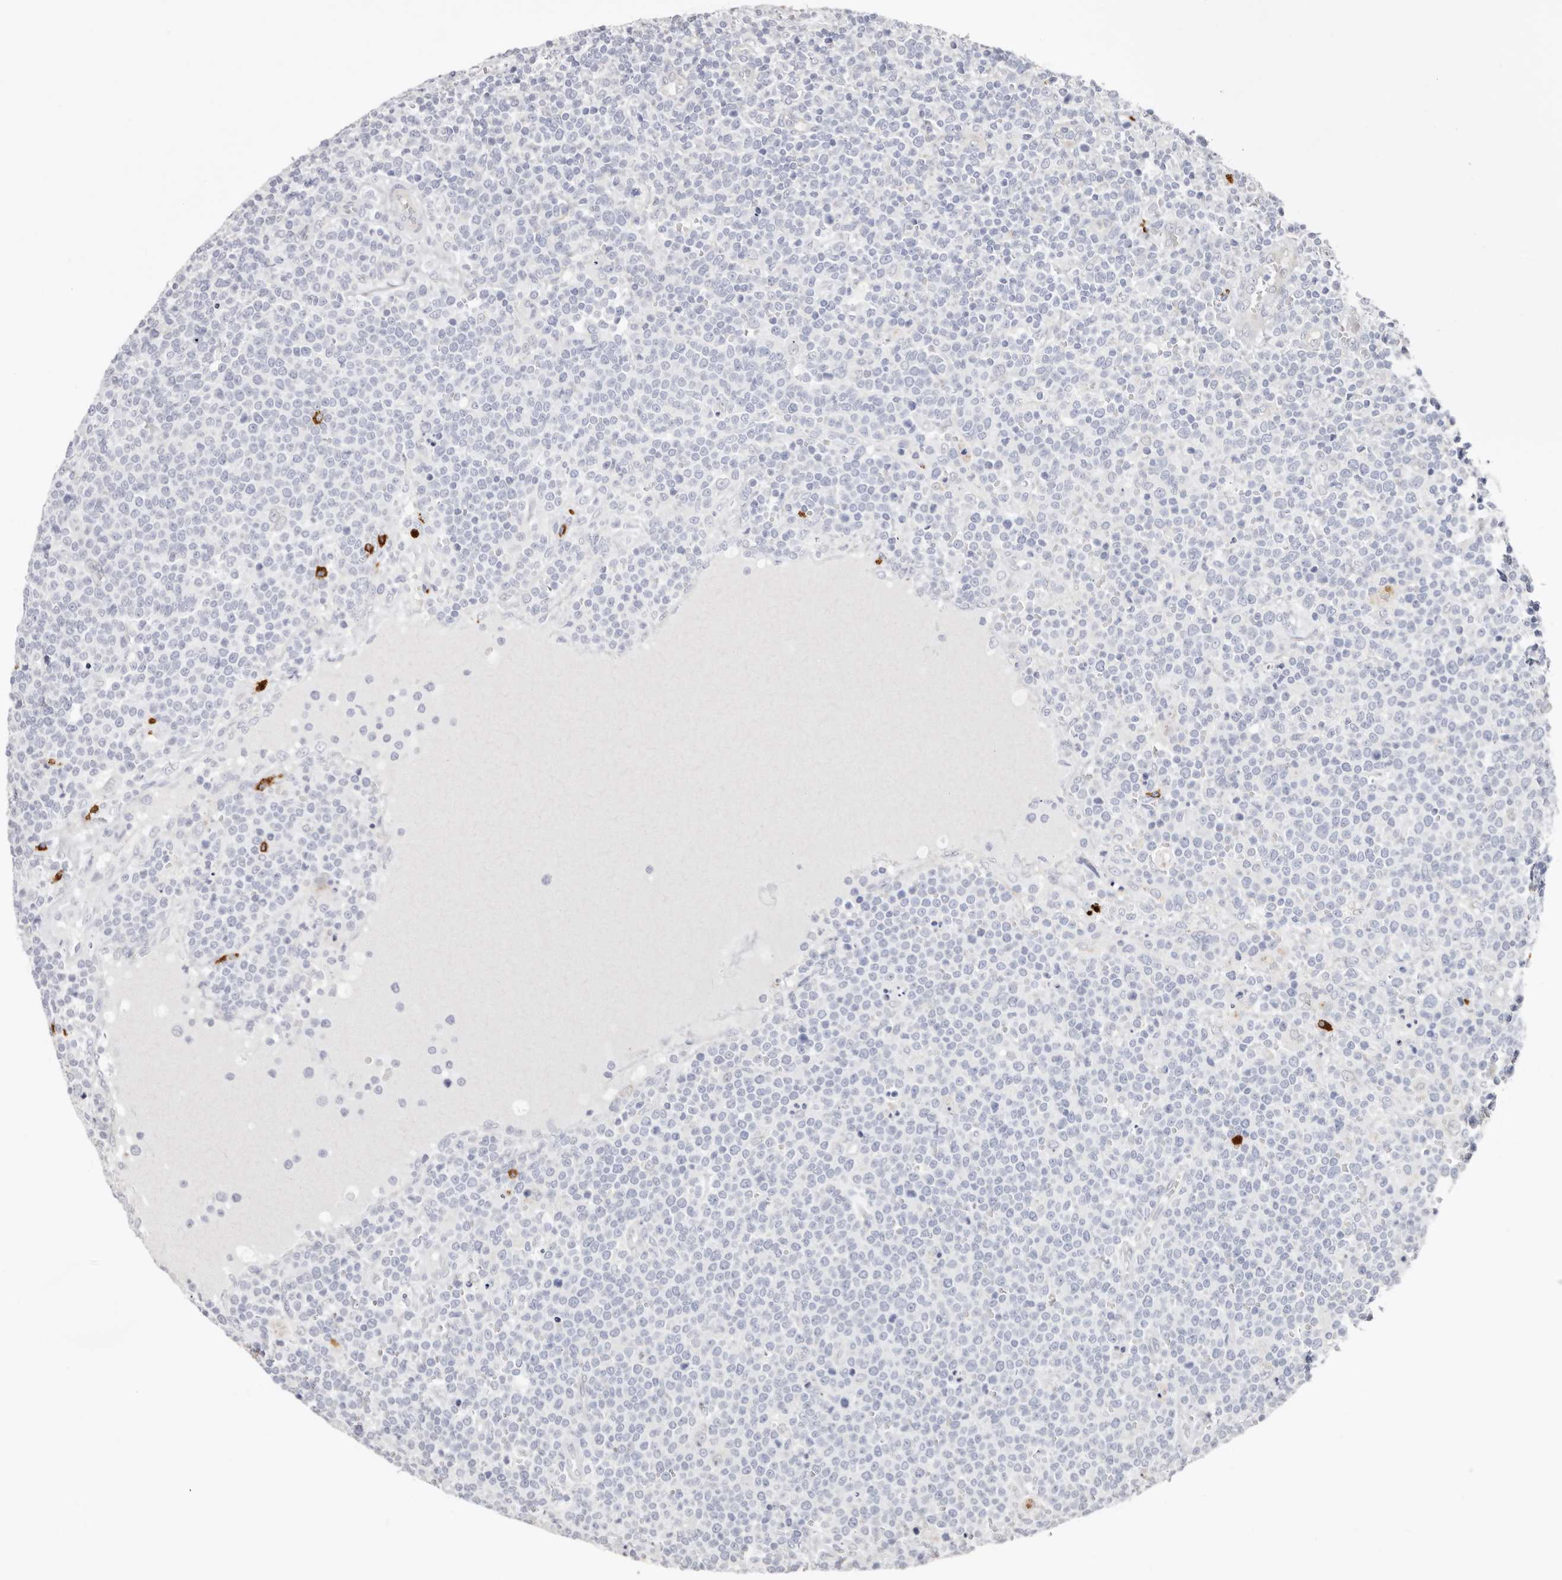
{"staining": {"intensity": "negative", "quantity": "none", "location": "none"}, "tissue": "lymphoma", "cell_type": "Tumor cells", "image_type": "cancer", "snomed": [{"axis": "morphology", "description": "Malignant lymphoma, non-Hodgkin's type, High grade"}, {"axis": "topography", "description": "Lymph node"}], "caption": "Tumor cells show no significant protein expression in lymphoma.", "gene": "PKDCC", "patient": {"sex": "male", "age": 61}}